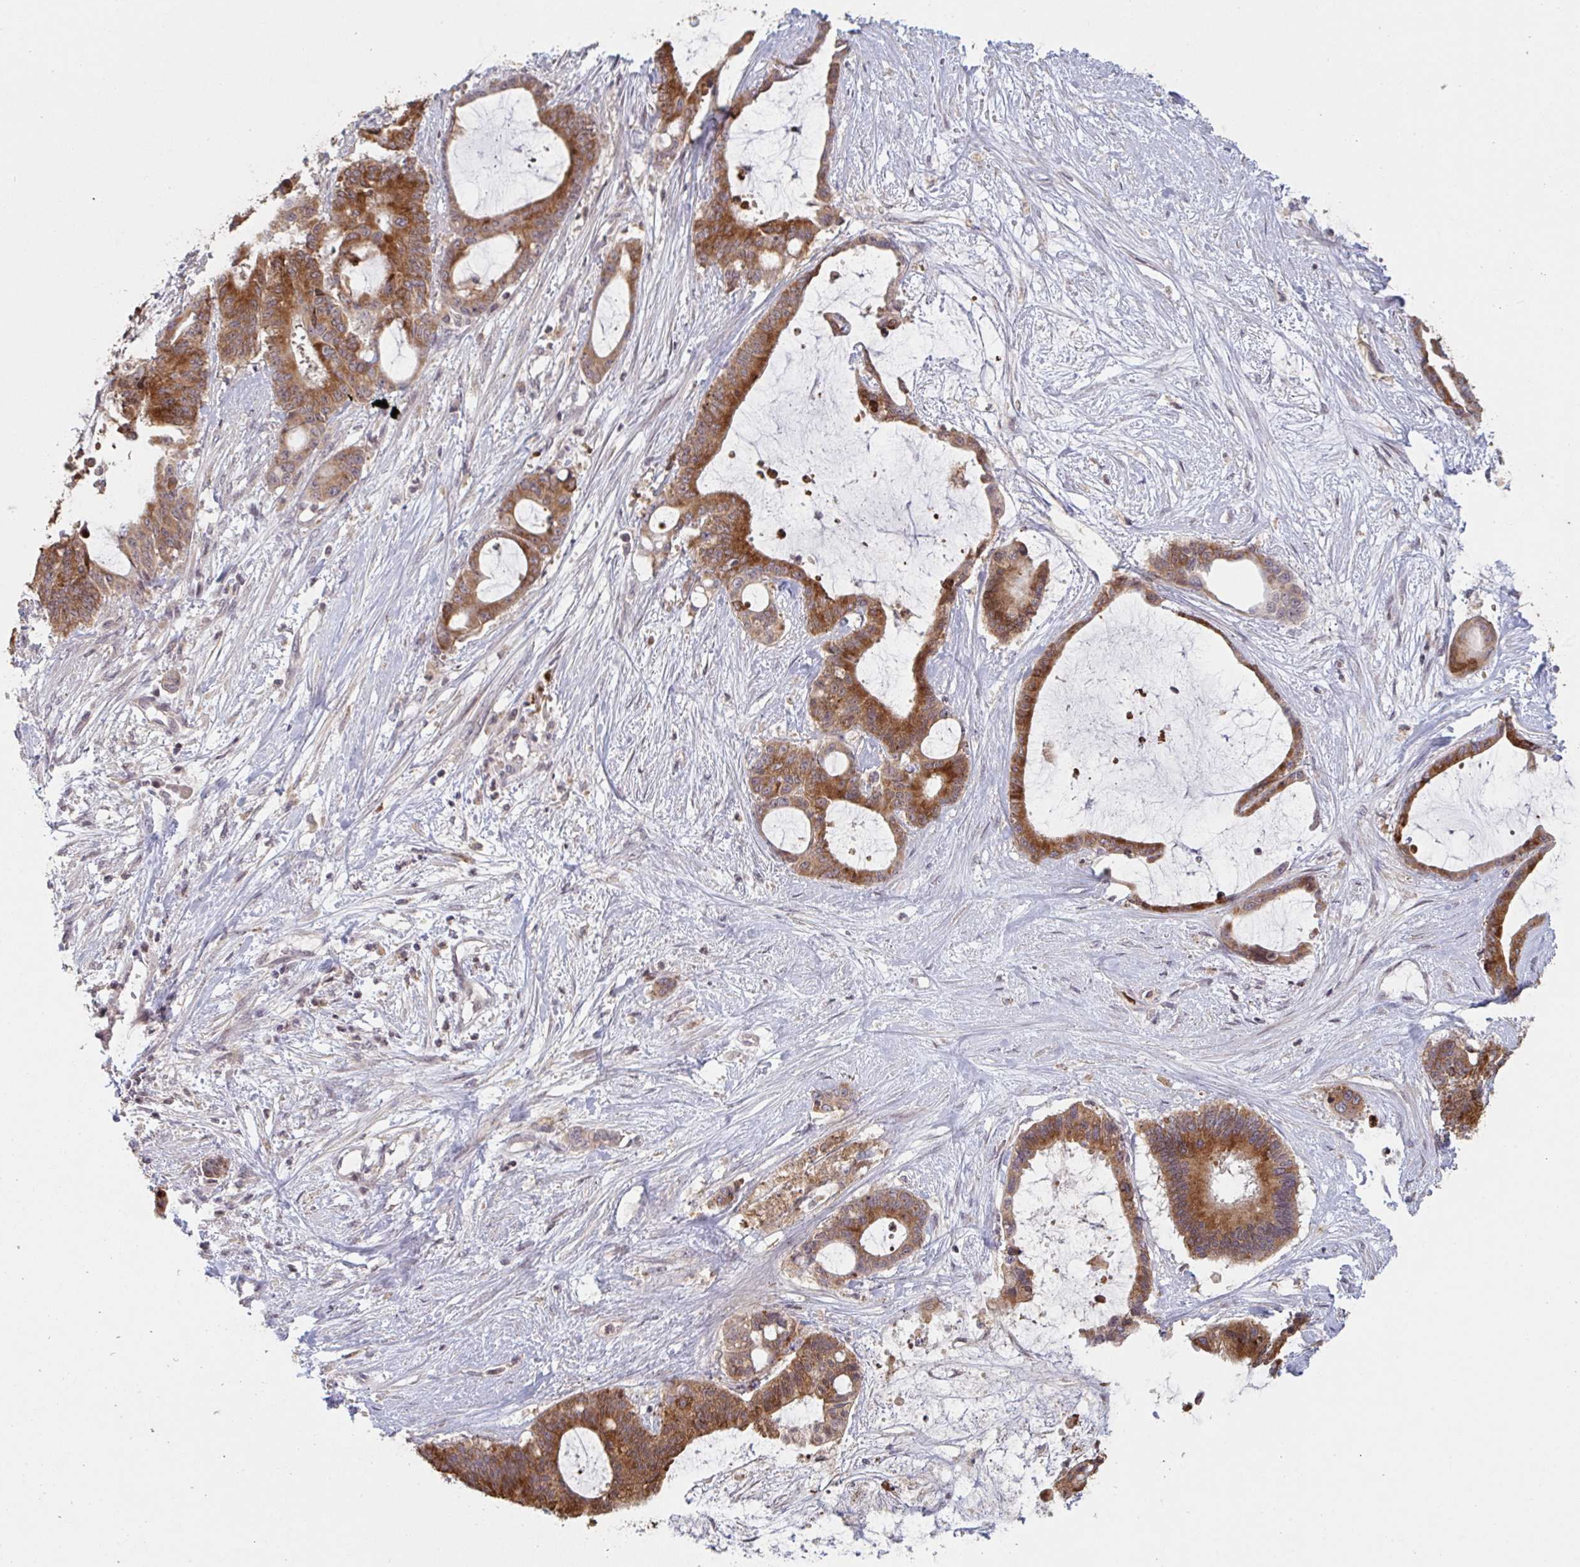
{"staining": {"intensity": "moderate", "quantity": ">75%", "location": "cytoplasmic/membranous"}, "tissue": "liver cancer", "cell_type": "Tumor cells", "image_type": "cancer", "snomed": [{"axis": "morphology", "description": "Normal tissue, NOS"}, {"axis": "morphology", "description": "Cholangiocarcinoma"}, {"axis": "topography", "description": "Liver"}, {"axis": "topography", "description": "Peripheral nerve tissue"}], "caption": "Immunohistochemical staining of human liver cancer (cholangiocarcinoma) displays moderate cytoplasmic/membranous protein expression in approximately >75% of tumor cells.", "gene": "DCST1", "patient": {"sex": "female", "age": 73}}